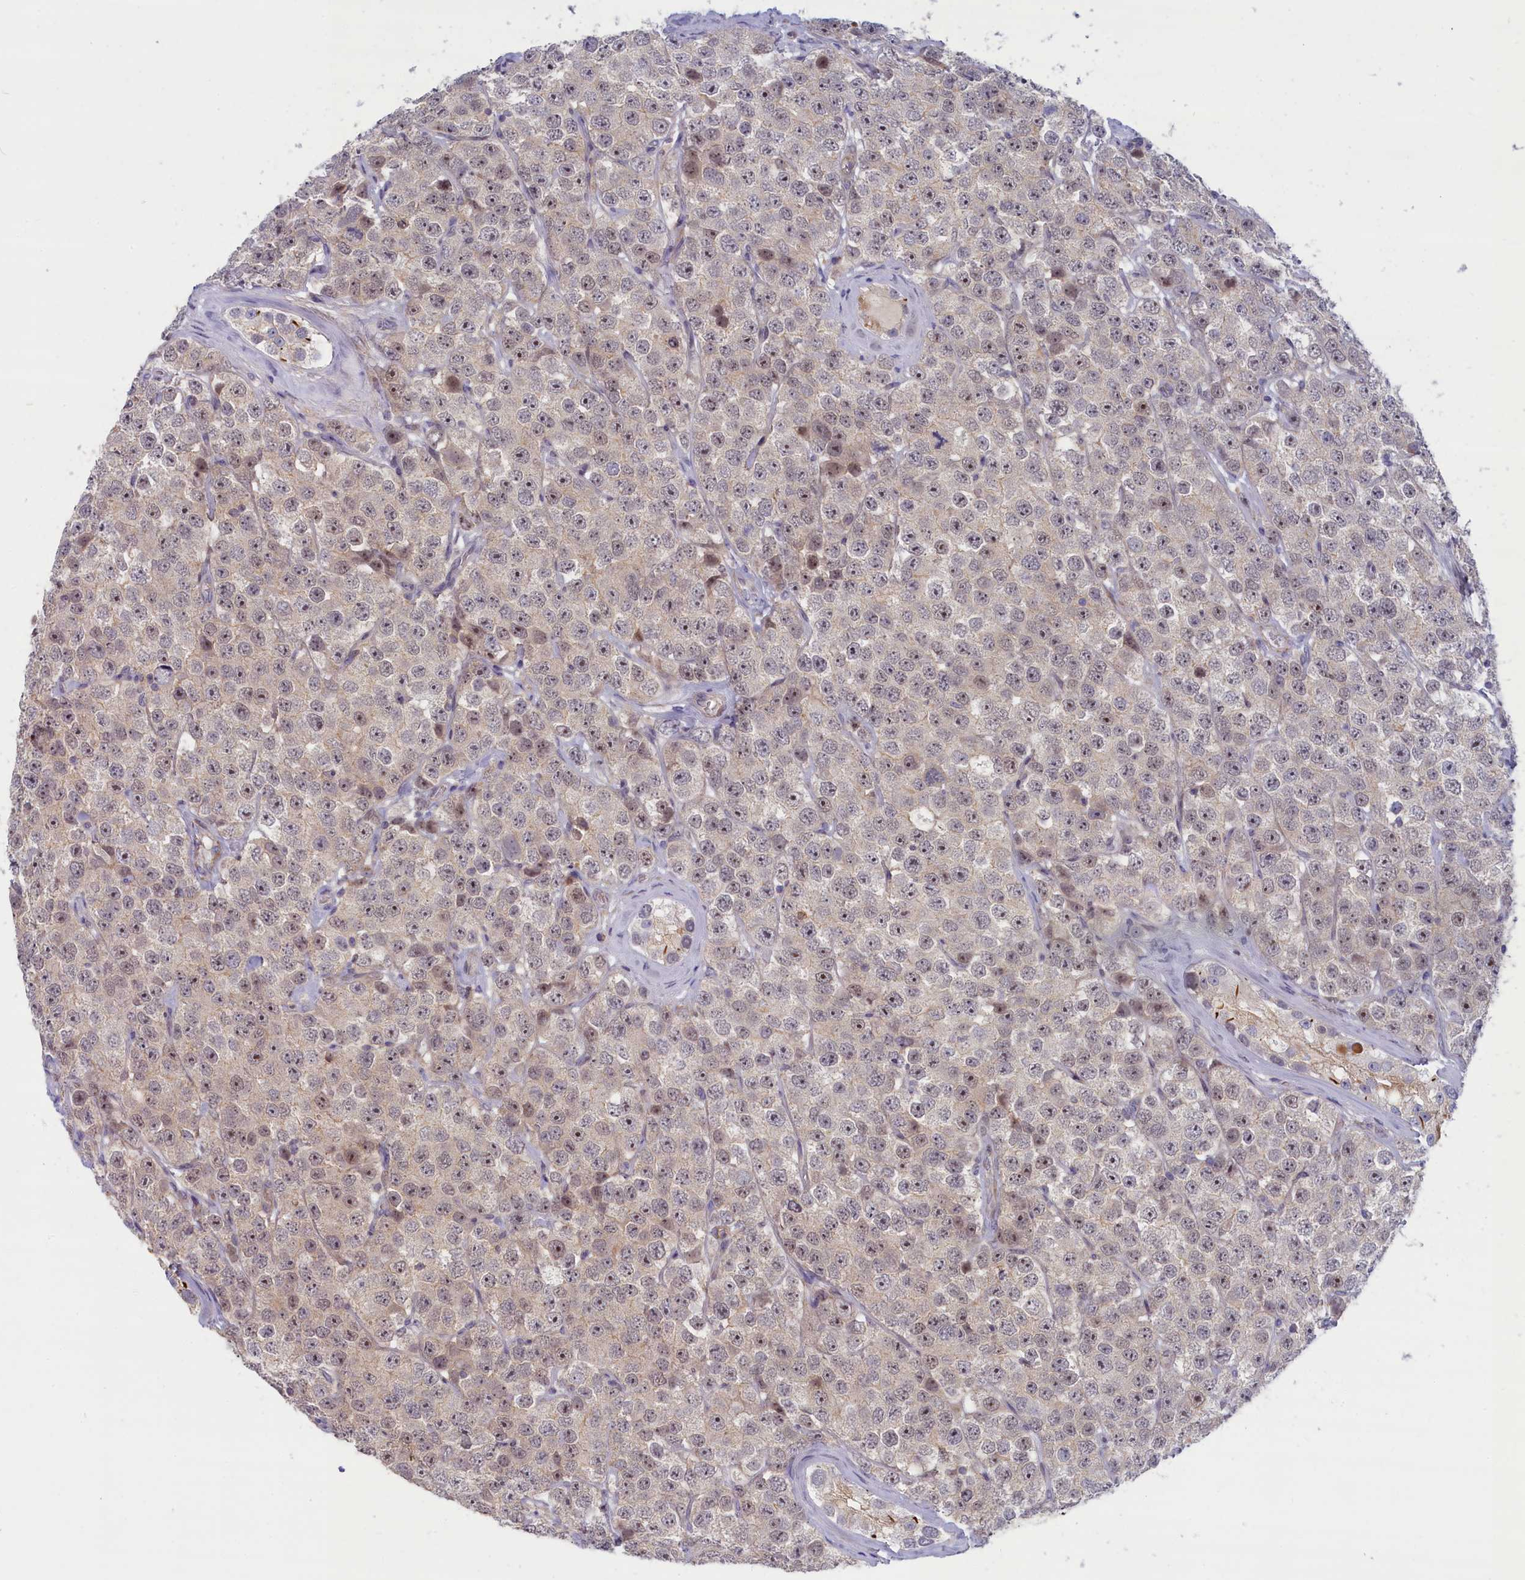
{"staining": {"intensity": "negative", "quantity": "none", "location": "none"}, "tissue": "testis cancer", "cell_type": "Tumor cells", "image_type": "cancer", "snomed": [{"axis": "morphology", "description": "Seminoma, NOS"}, {"axis": "topography", "description": "Testis"}], "caption": "IHC of seminoma (testis) displays no staining in tumor cells. (DAB (3,3'-diaminobenzidine) immunohistochemistry, high magnification).", "gene": "TRPM4", "patient": {"sex": "male", "age": 28}}